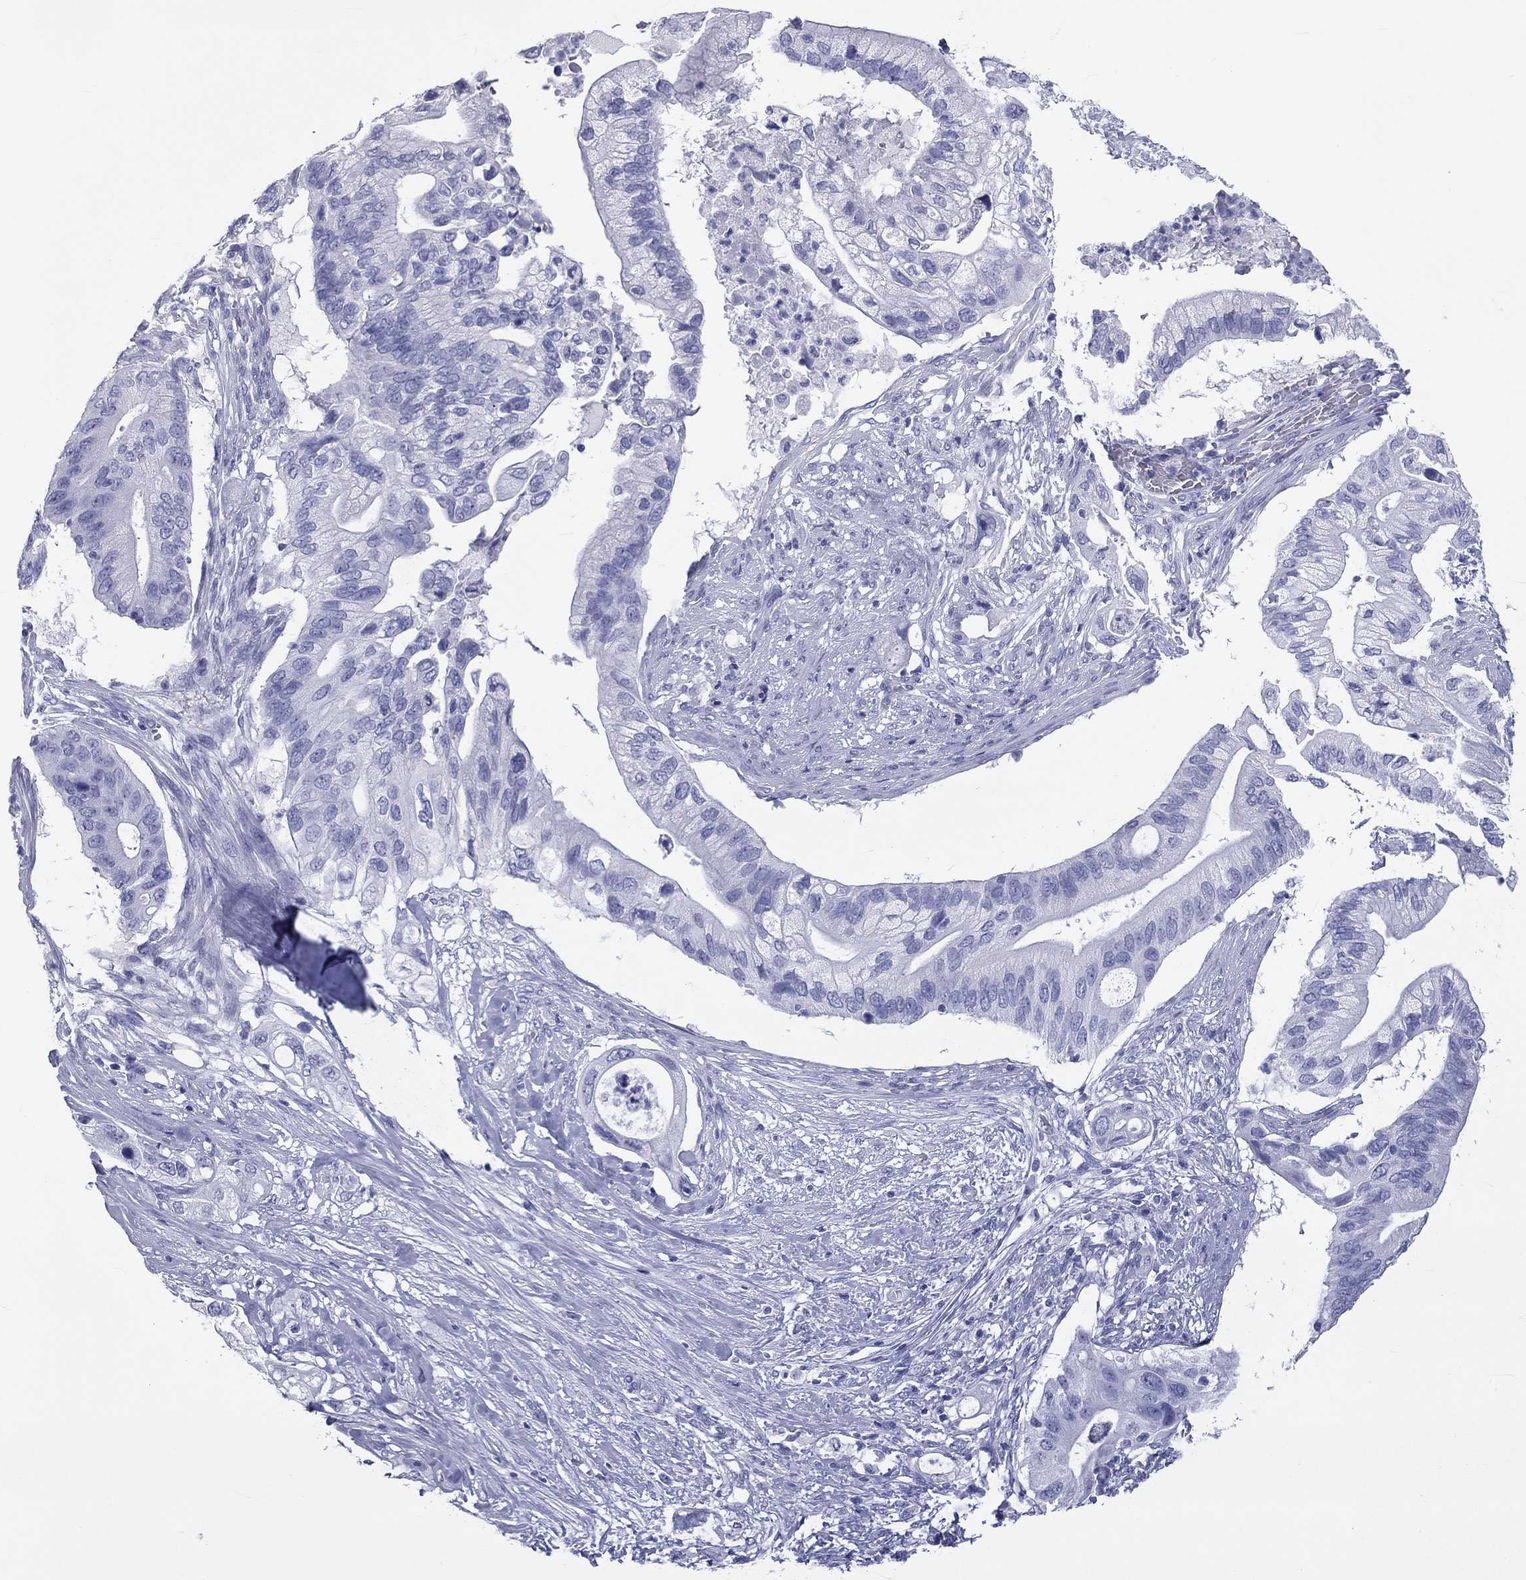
{"staining": {"intensity": "negative", "quantity": "none", "location": "none"}, "tissue": "pancreatic cancer", "cell_type": "Tumor cells", "image_type": "cancer", "snomed": [{"axis": "morphology", "description": "Adenocarcinoma, NOS"}, {"axis": "topography", "description": "Pancreas"}], "caption": "An image of pancreatic cancer stained for a protein displays no brown staining in tumor cells.", "gene": "DNALI1", "patient": {"sex": "female", "age": 72}}